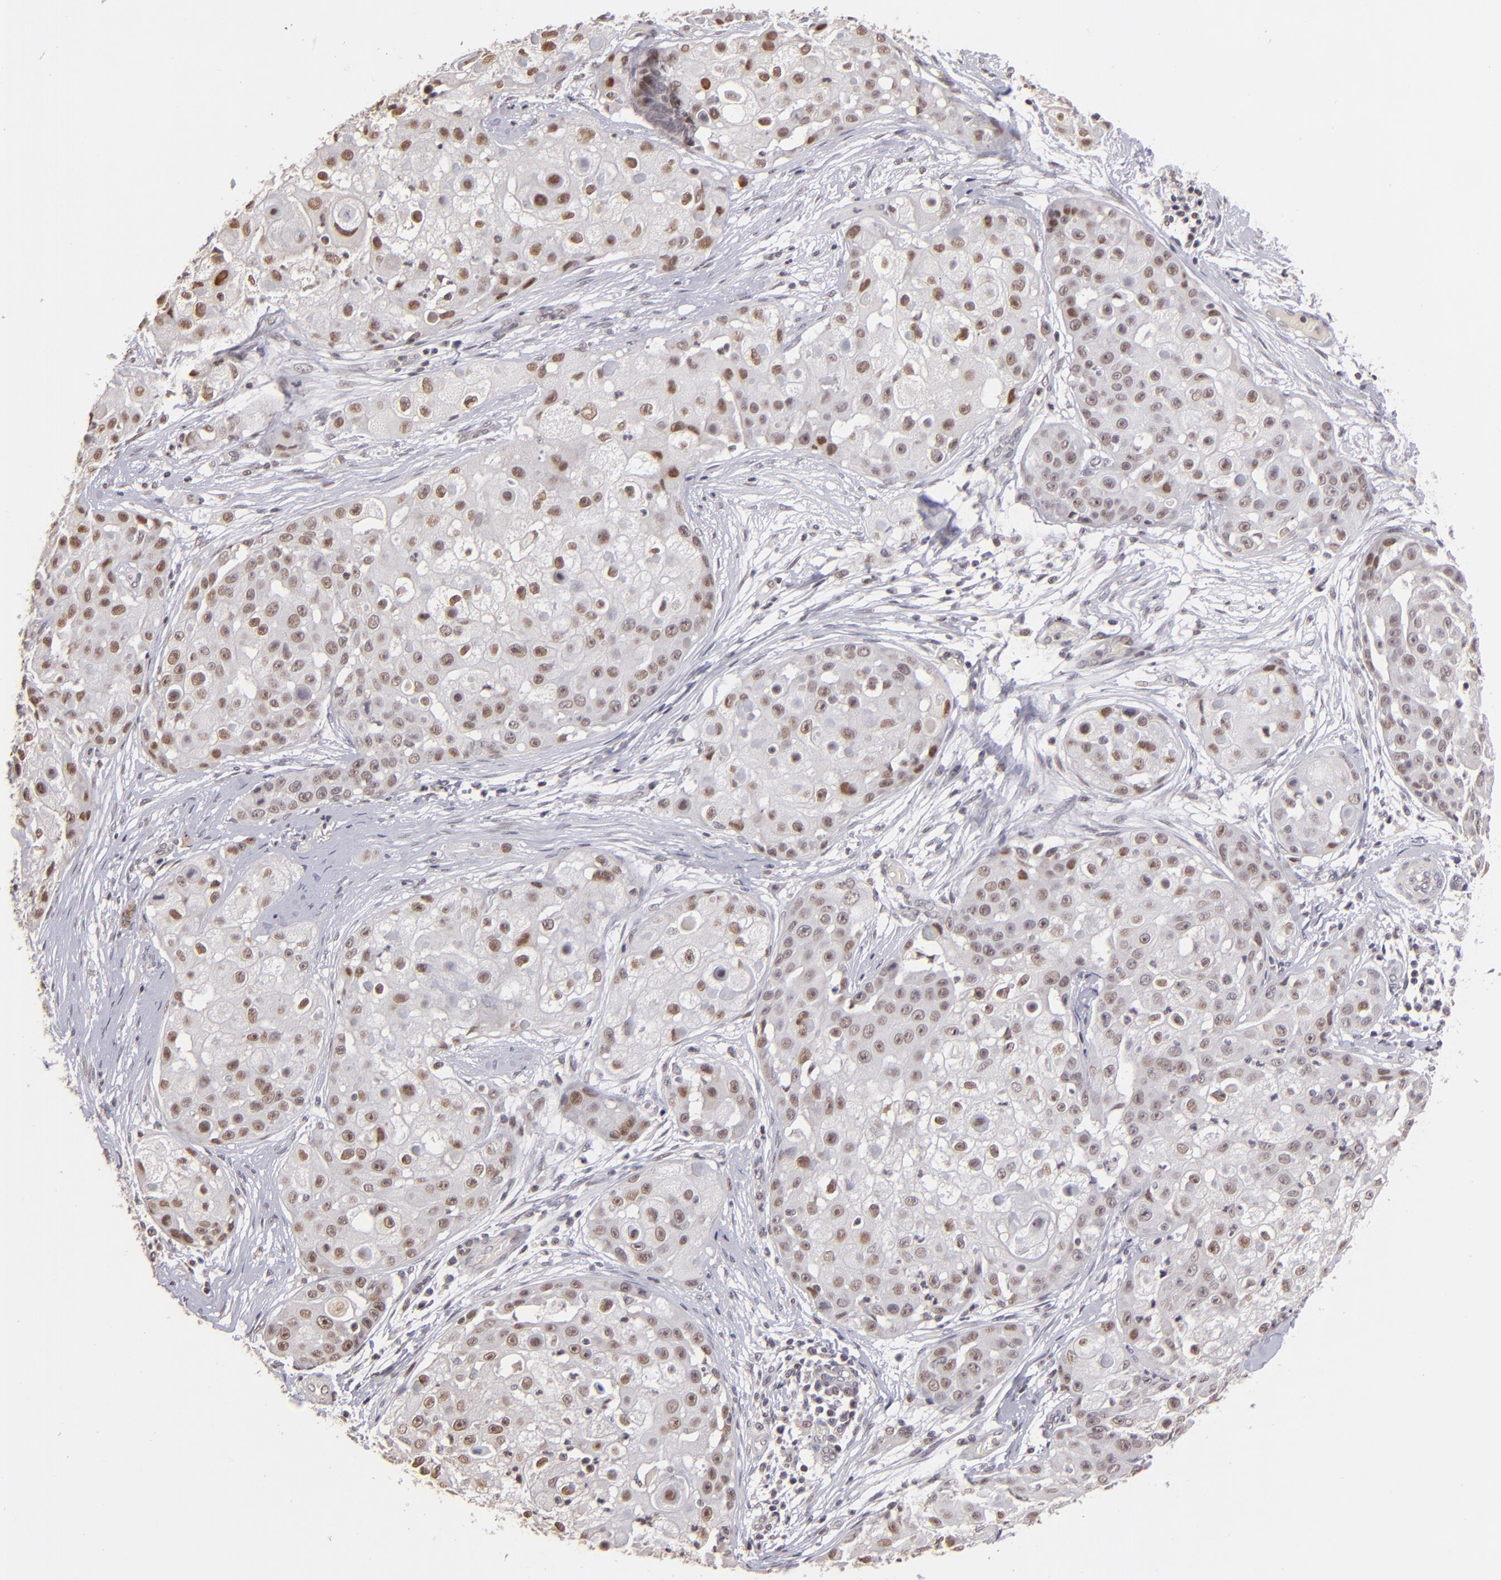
{"staining": {"intensity": "weak", "quantity": "<25%", "location": "nuclear"}, "tissue": "skin cancer", "cell_type": "Tumor cells", "image_type": "cancer", "snomed": [{"axis": "morphology", "description": "Squamous cell carcinoma, NOS"}, {"axis": "topography", "description": "Skin"}], "caption": "A high-resolution photomicrograph shows immunohistochemistry staining of skin squamous cell carcinoma, which exhibits no significant staining in tumor cells. (Stains: DAB IHC with hematoxylin counter stain, Microscopy: brightfield microscopy at high magnification).", "gene": "RARB", "patient": {"sex": "female", "age": 57}}